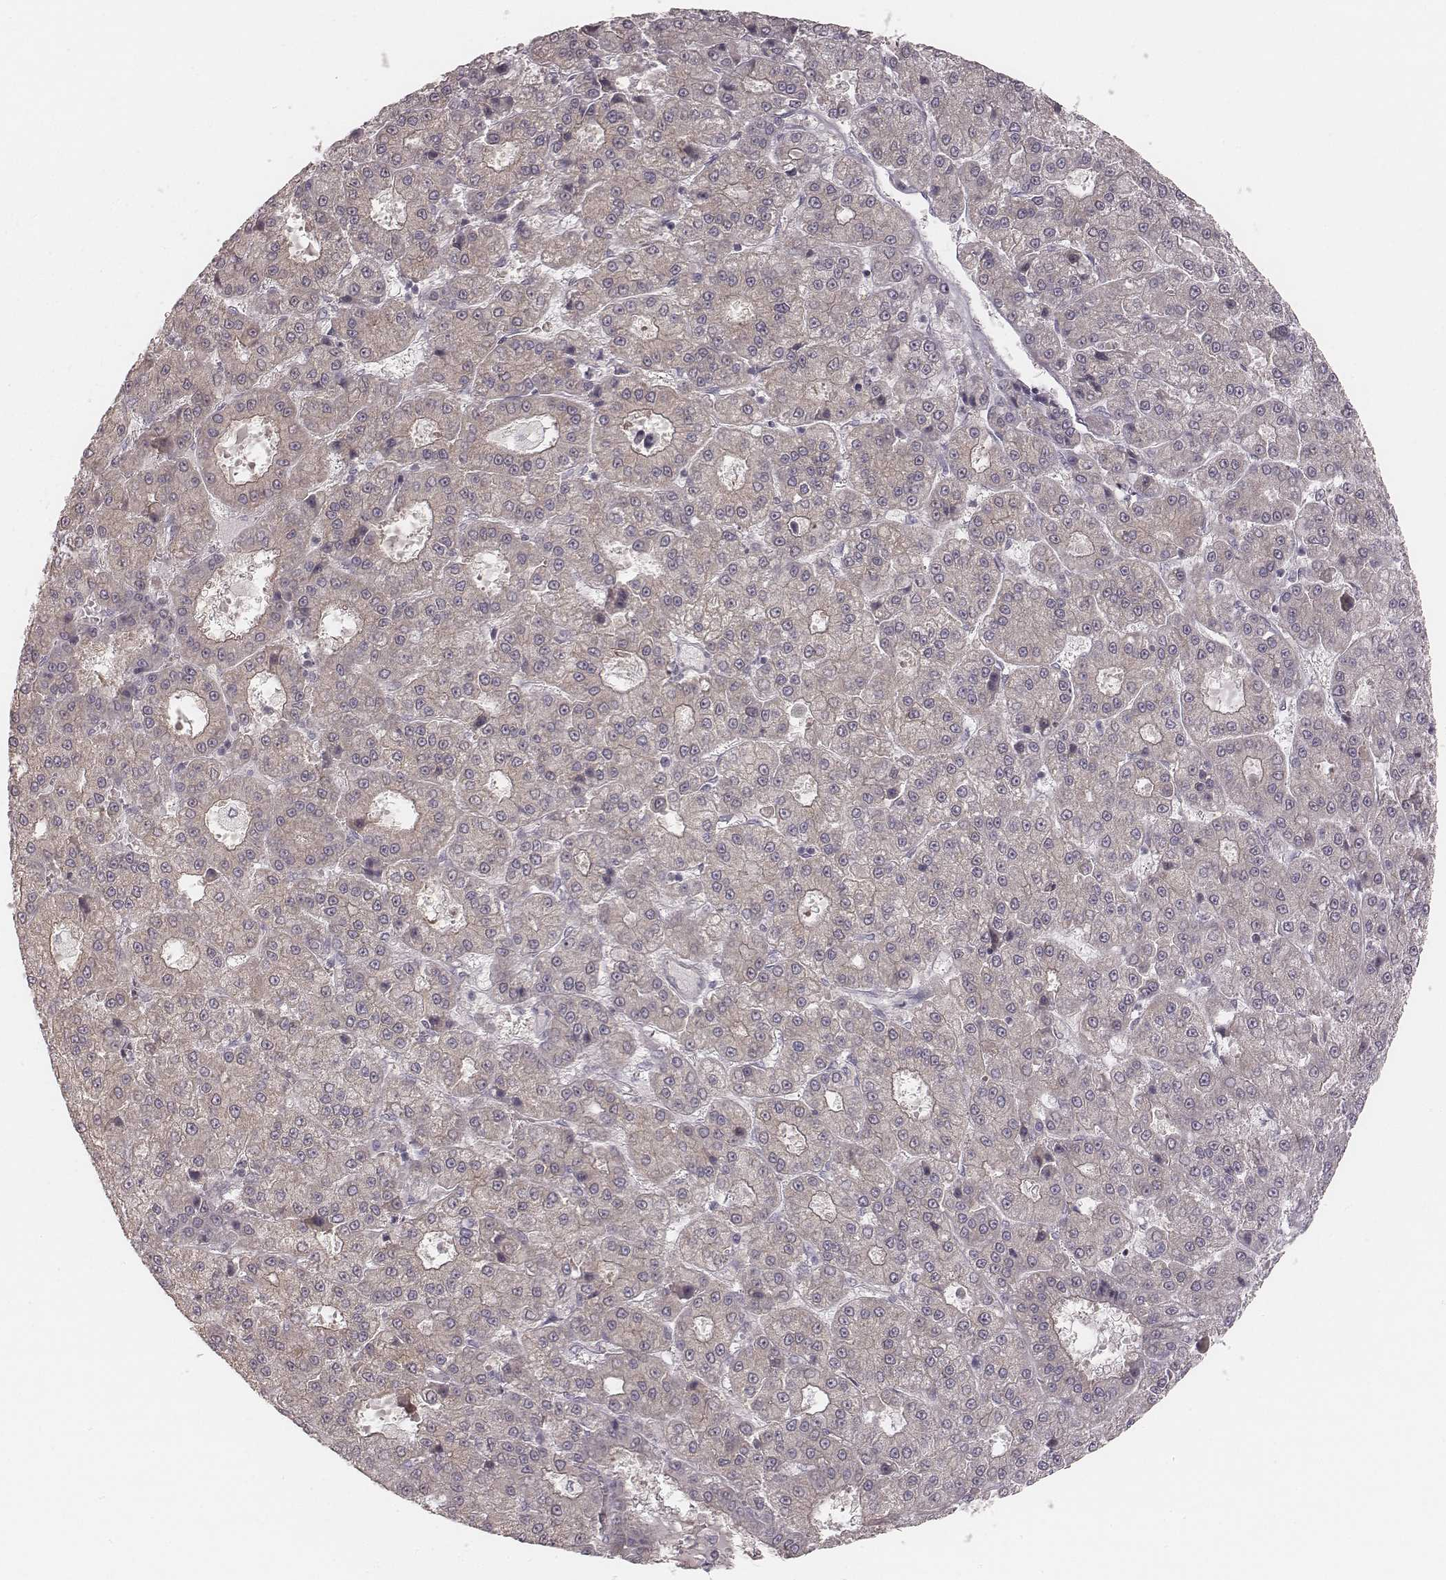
{"staining": {"intensity": "negative", "quantity": "none", "location": "none"}, "tissue": "liver cancer", "cell_type": "Tumor cells", "image_type": "cancer", "snomed": [{"axis": "morphology", "description": "Carcinoma, Hepatocellular, NOS"}, {"axis": "topography", "description": "Liver"}], "caption": "High magnification brightfield microscopy of hepatocellular carcinoma (liver) stained with DAB (3,3'-diaminobenzidine) (brown) and counterstained with hematoxylin (blue): tumor cells show no significant staining. (DAB (3,3'-diaminobenzidine) immunohistochemistry (IHC), high magnification).", "gene": "ACACB", "patient": {"sex": "male", "age": 70}}